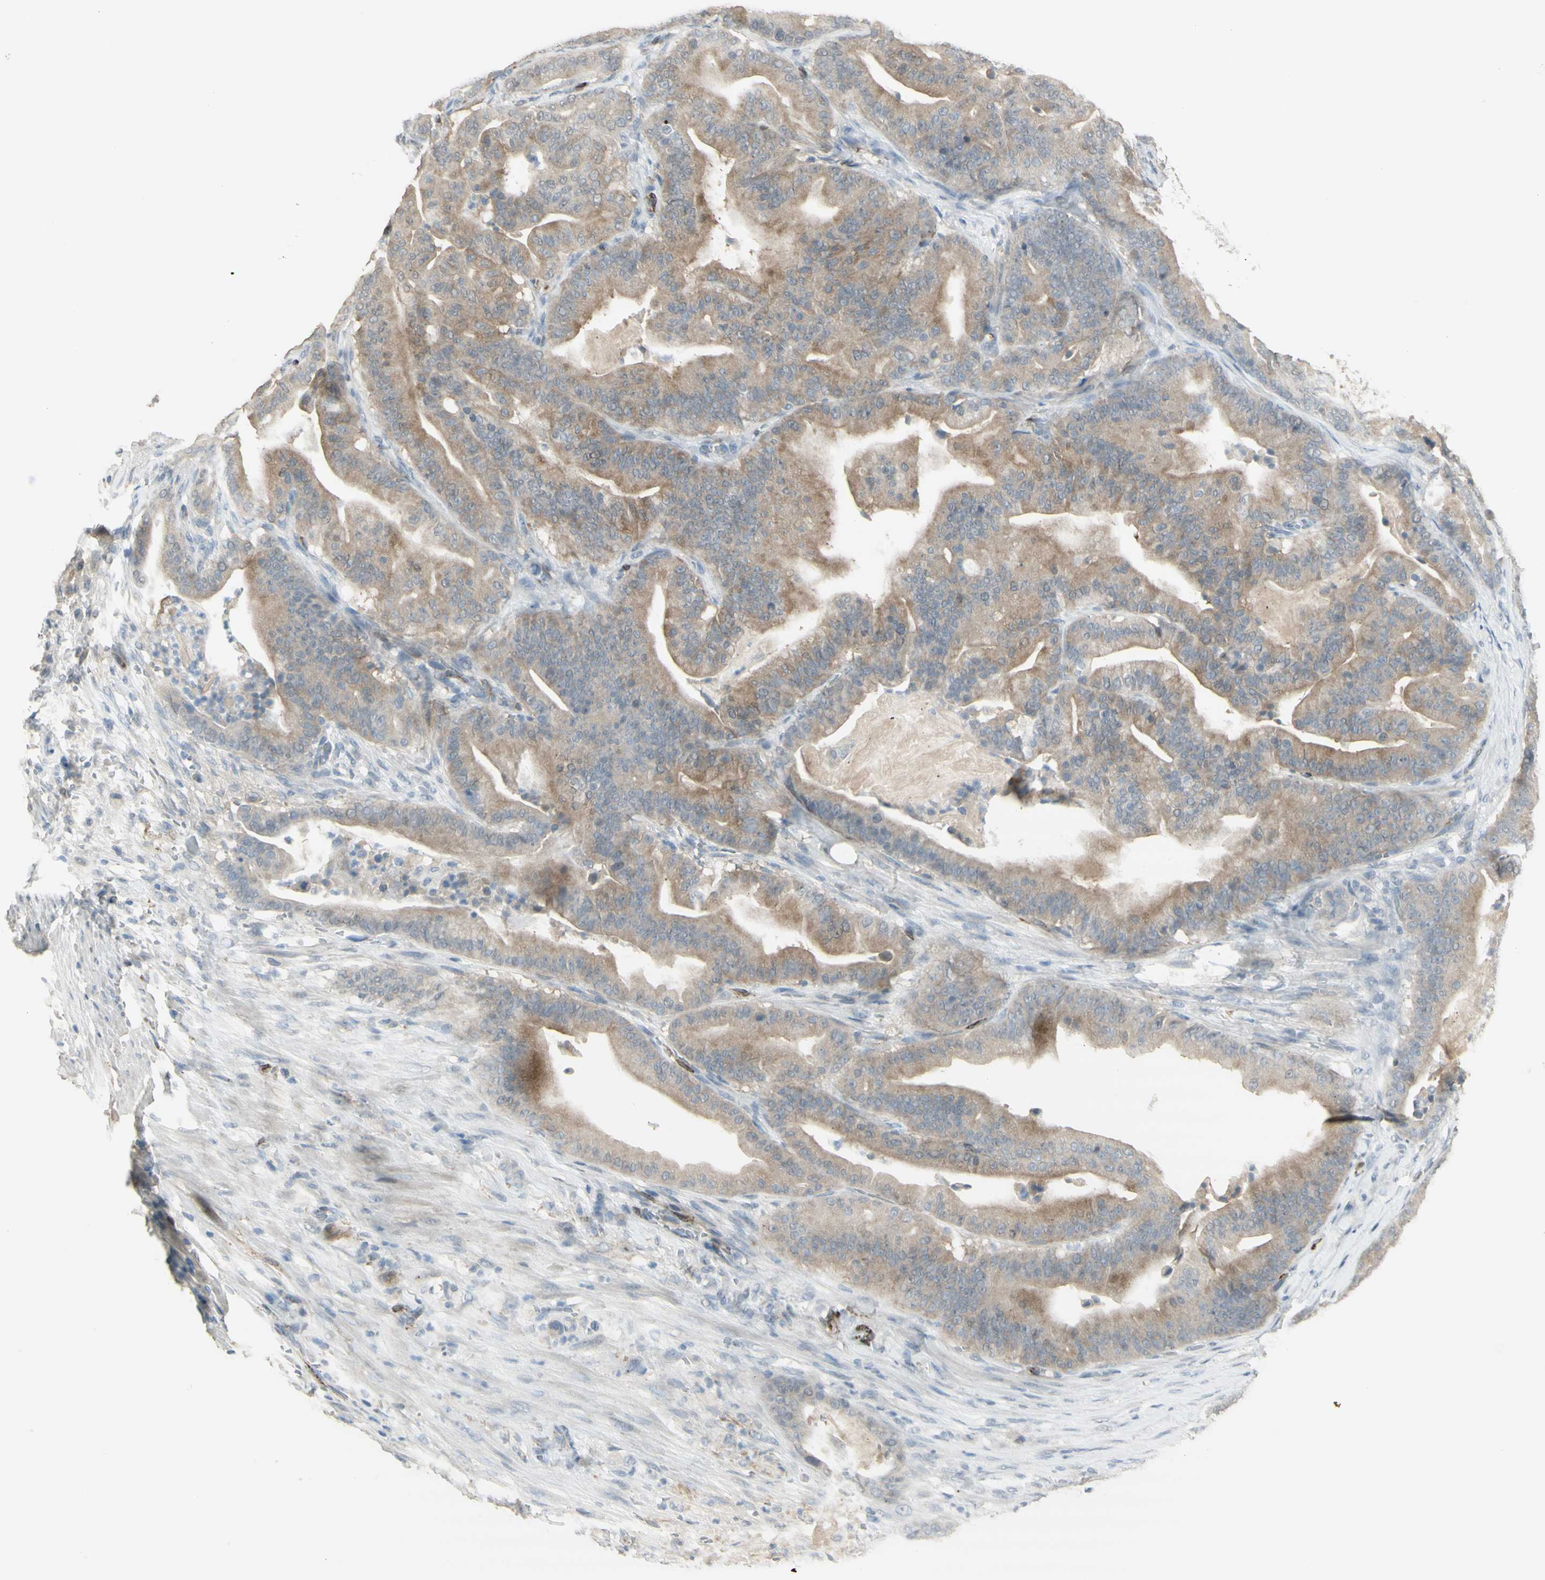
{"staining": {"intensity": "weak", "quantity": ">75%", "location": "cytoplasmic/membranous"}, "tissue": "pancreatic cancer", "cell_type": "Tumor cells", "image_type": "cancer", "snomed": [{"axis": "morphology", "description": "Adenocarcinoma, NOS"}, {"axis": "topography", "description": "Pancreas"}], "caption": "Protein expression analysis of adenocarcinoma (pancreatic) displays weak cytoplasmic/membranous staining in about >75% of tumor cells. Nuclei are stained in blue.", "gene": "MUC3A", "patient": {"sex": "male", "age": 63}}